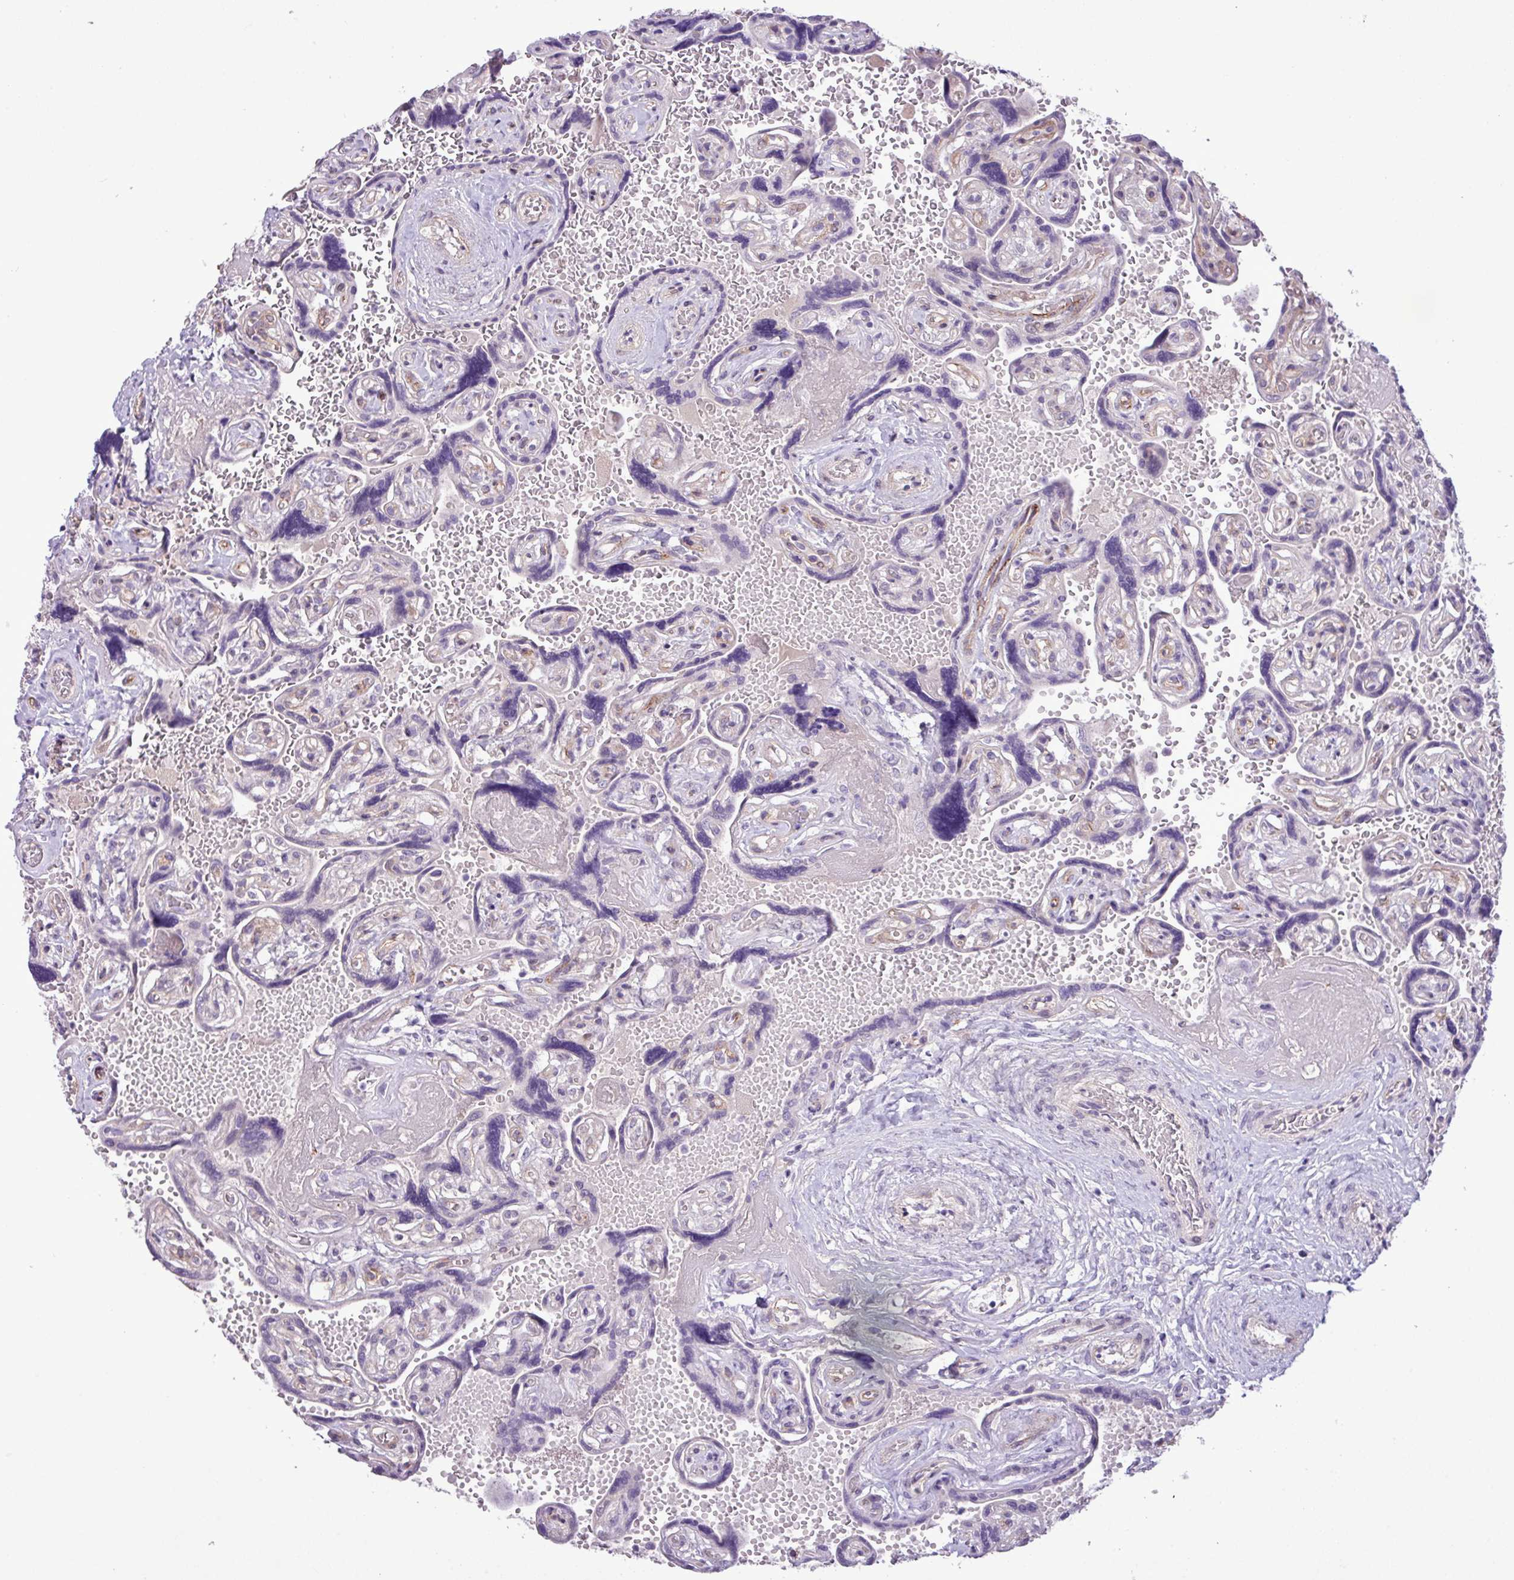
{"staining": {"intensity": "negative", "quantity": "none", "location": "none"}, "tissue": "placenta", "cell_type": "Trophoblastic cells", "image_type": "normal", "snomed": [{"axis": "morphology", "description": "Normal tissue, NOS"}, {"axis": "topography", "description": "Placenta"}], "caption": "An immunohistochemistry (IHC) image of benign placenta is shown. There is no staining in trophoblastic cells of placenta. Brightfield microscopy of IHC stained with DAB (3,3'-diaminobenzidine) (brown) and hematoxylin (blue), captured at high magnification.", "gene": "CD248", "patient": {"sex": "female", "age": 32}}